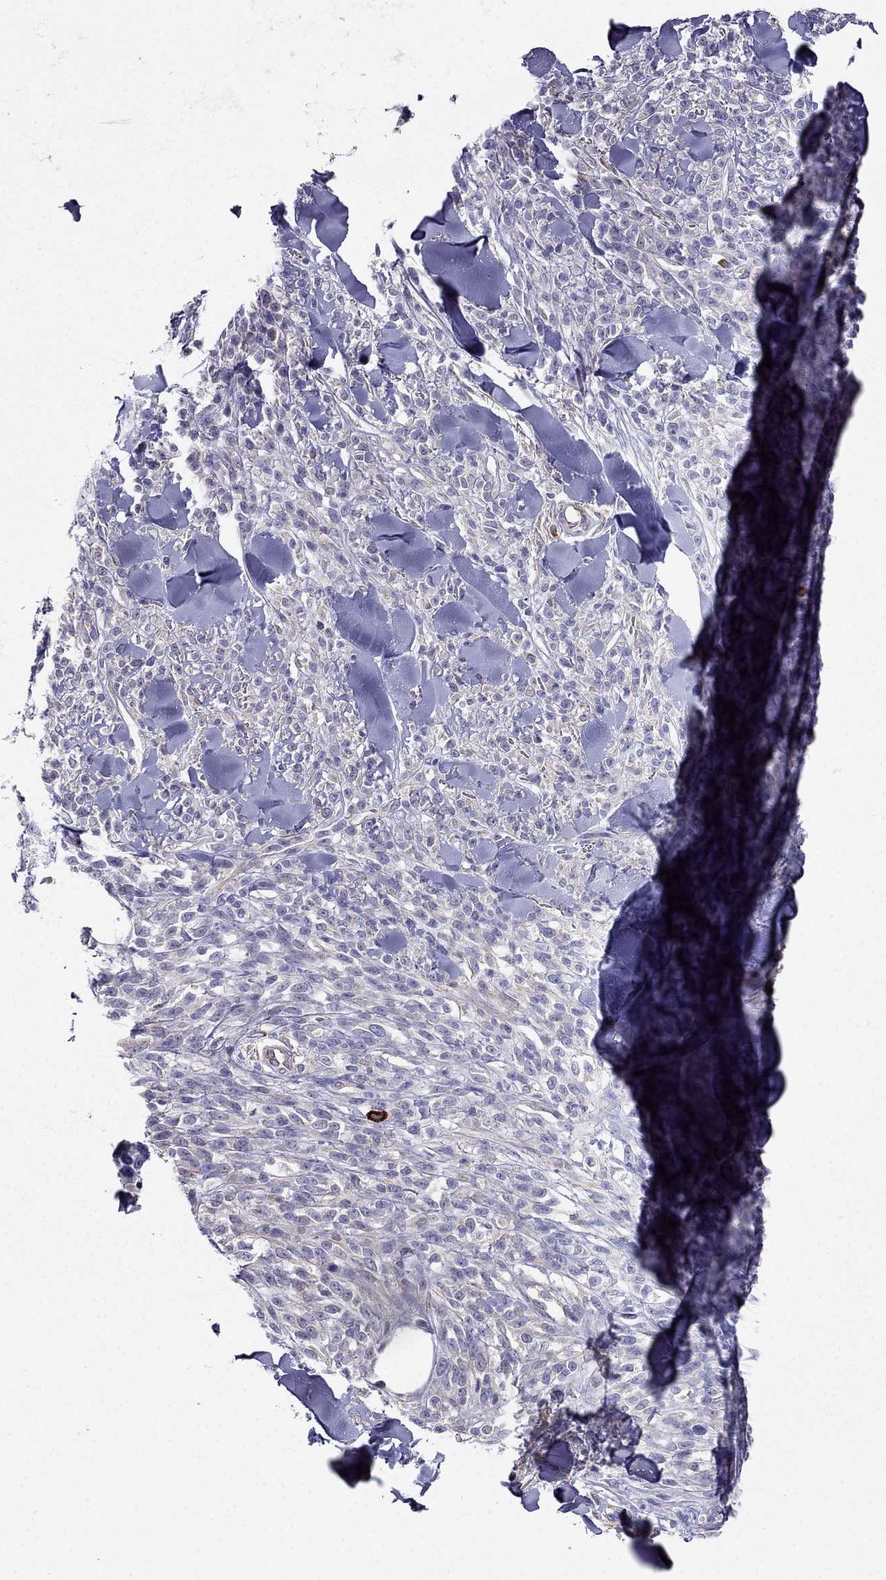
{"staining": {"intensity": "negative", "quantity": "none", "location": "none"}, "tissue": "melanoma", "cell_type": "Tumor cells", "image_type": "cancer", "snomed": [{"axis": "morphology", "description": "Malignant melanoma, NOS"}, {"axis": "topography", "description": "Skin"}, {"axis": "topography", "description": "Skin of trunk"}], "caption": "Immunohistochemical staining of human melanoma shows no significant staining in tumor cells.", "gene": "ENOX1", "patient": {"sex": "male", "age": 74}}